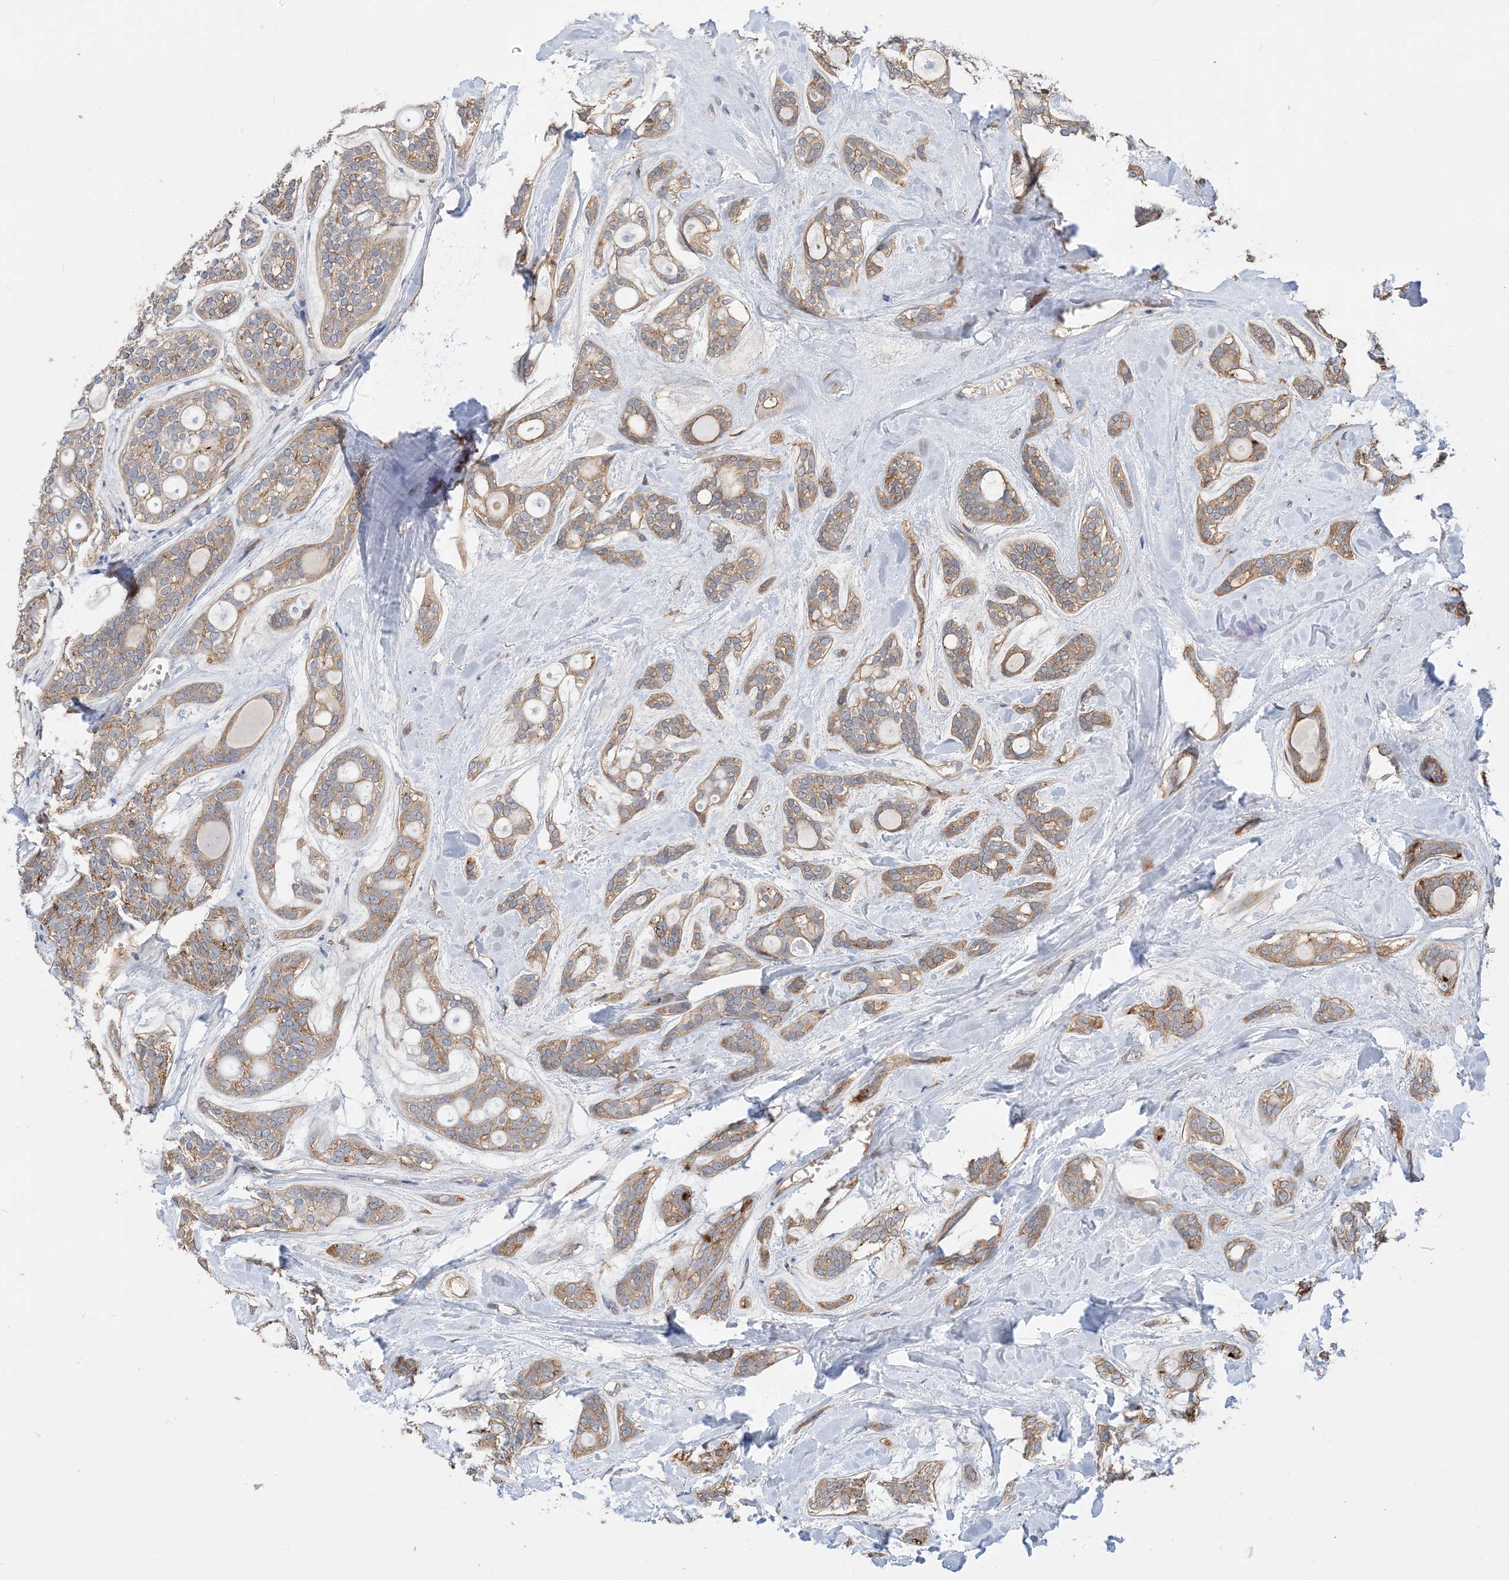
{"staining": {"intensity": "moderate", "quantity": "25%-75%", "location": "cytoplasmic/membranous"}, "tissue": "head and neck cancer", "cell_type": "Tumor cells", "image_type": "cancer", "snomed": [{"axis": "morphology", "description": "Adenocarcinoma, NOS"}, {"axis": "topography", "description": "Head-Neck"}], "caption": "Immunohistochemical staining of human head and neck adenocarcinoma exhibits medium levels of moderate cytoplasmic/membranous staining in approximately 25%-75% of tumor cells. (IHC, brightfield microscopy, high magnification).", "gene": "PARVG", "patient": {"sex": "male", "age": 66}}